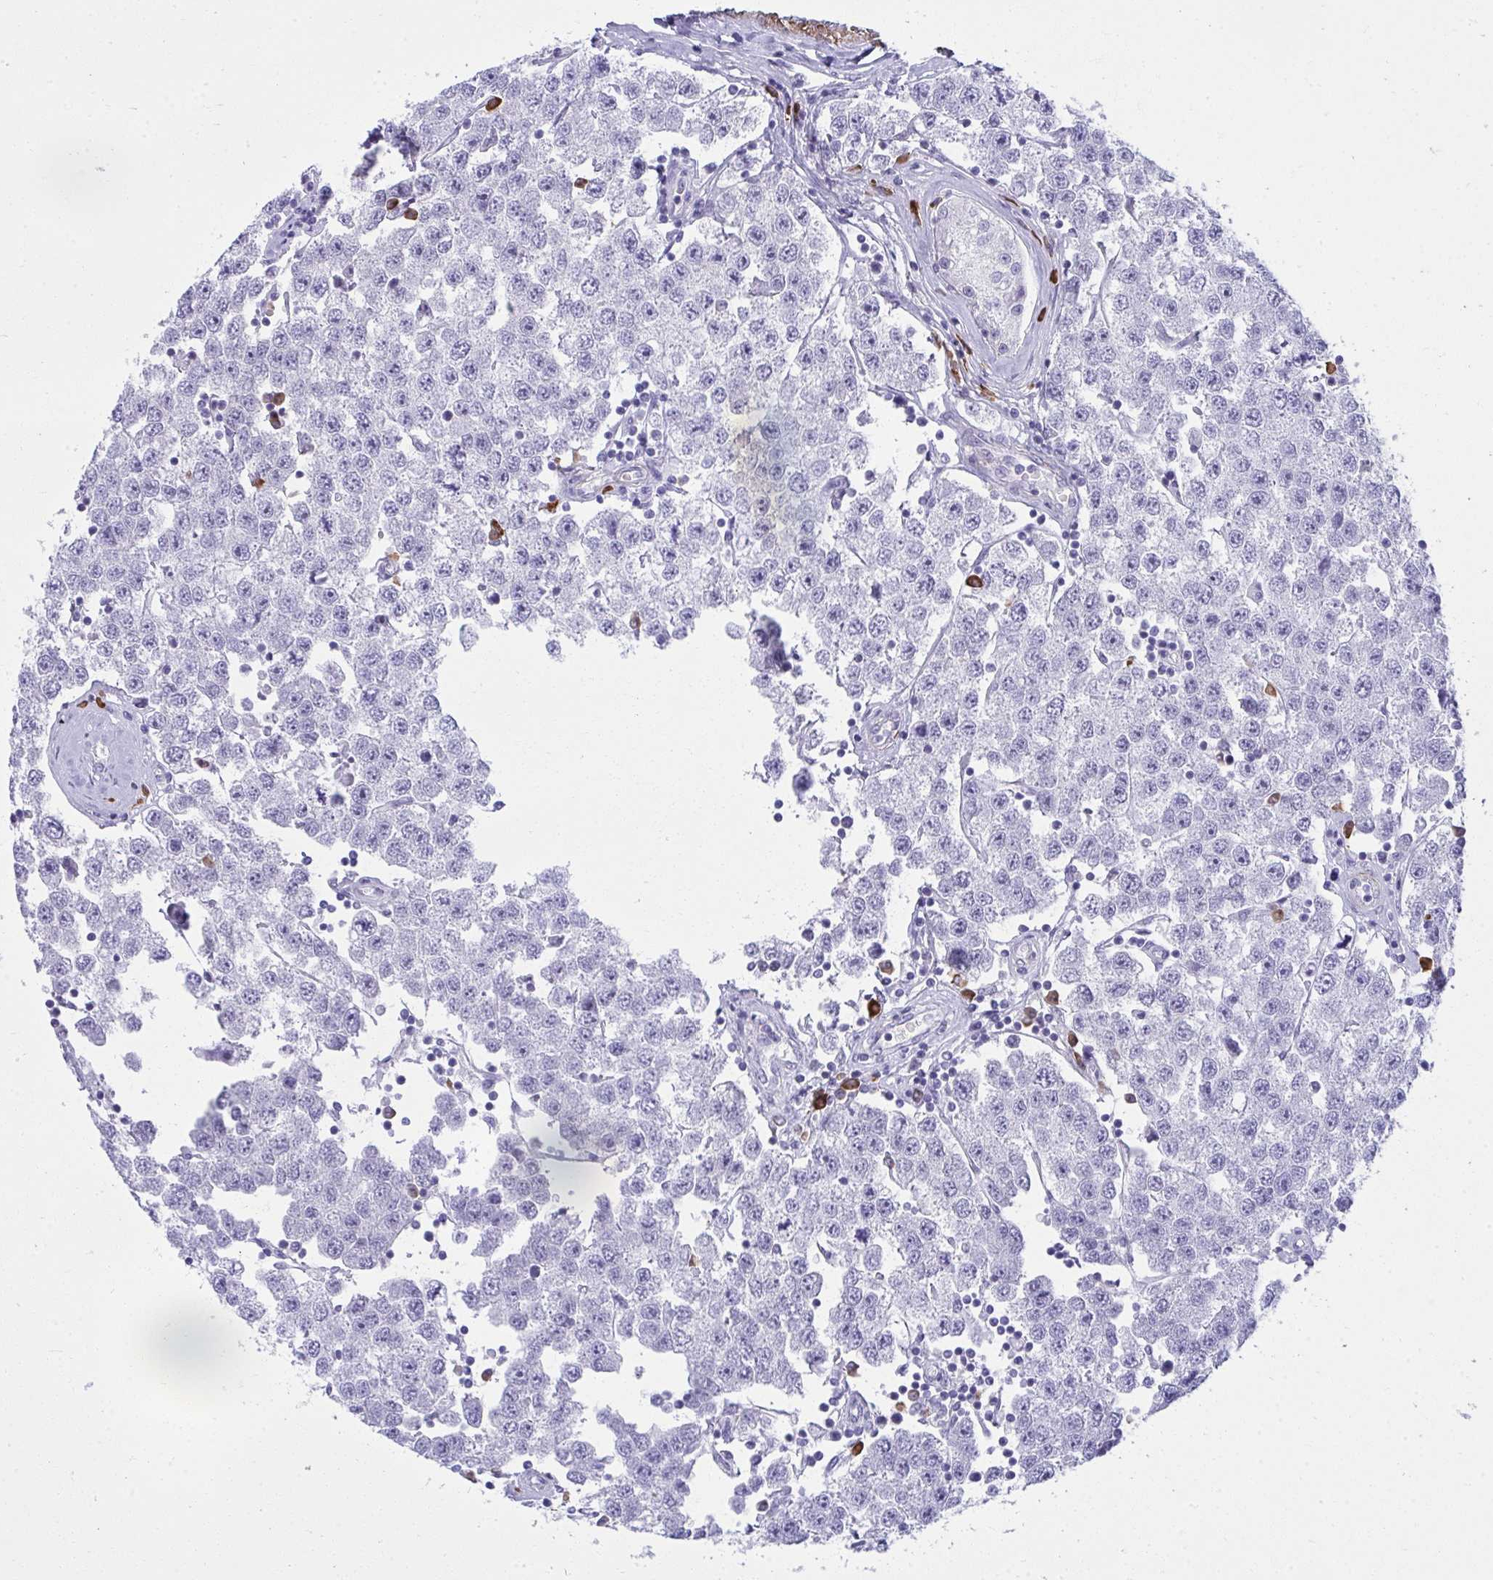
{"staining": {"intensity": "negative", "quantity": "none", "location": "none"}, "tissue": "testis cancer", "cell_type": "Tumor cells", "image_type": "cancer", "snomed": [{"axis": "morphology", "description": "Seminoma, NOS"}, {"axis": "topography", "description": "Testis"}], "caption": "IHC photomicrograph of neoplastic tissue: human seminoma (testis) stained with DAB demonstrates no significant protein expression in tumor cells.", "gene": "PUS7L", "patient": {"sex": "male", "age": 34}}